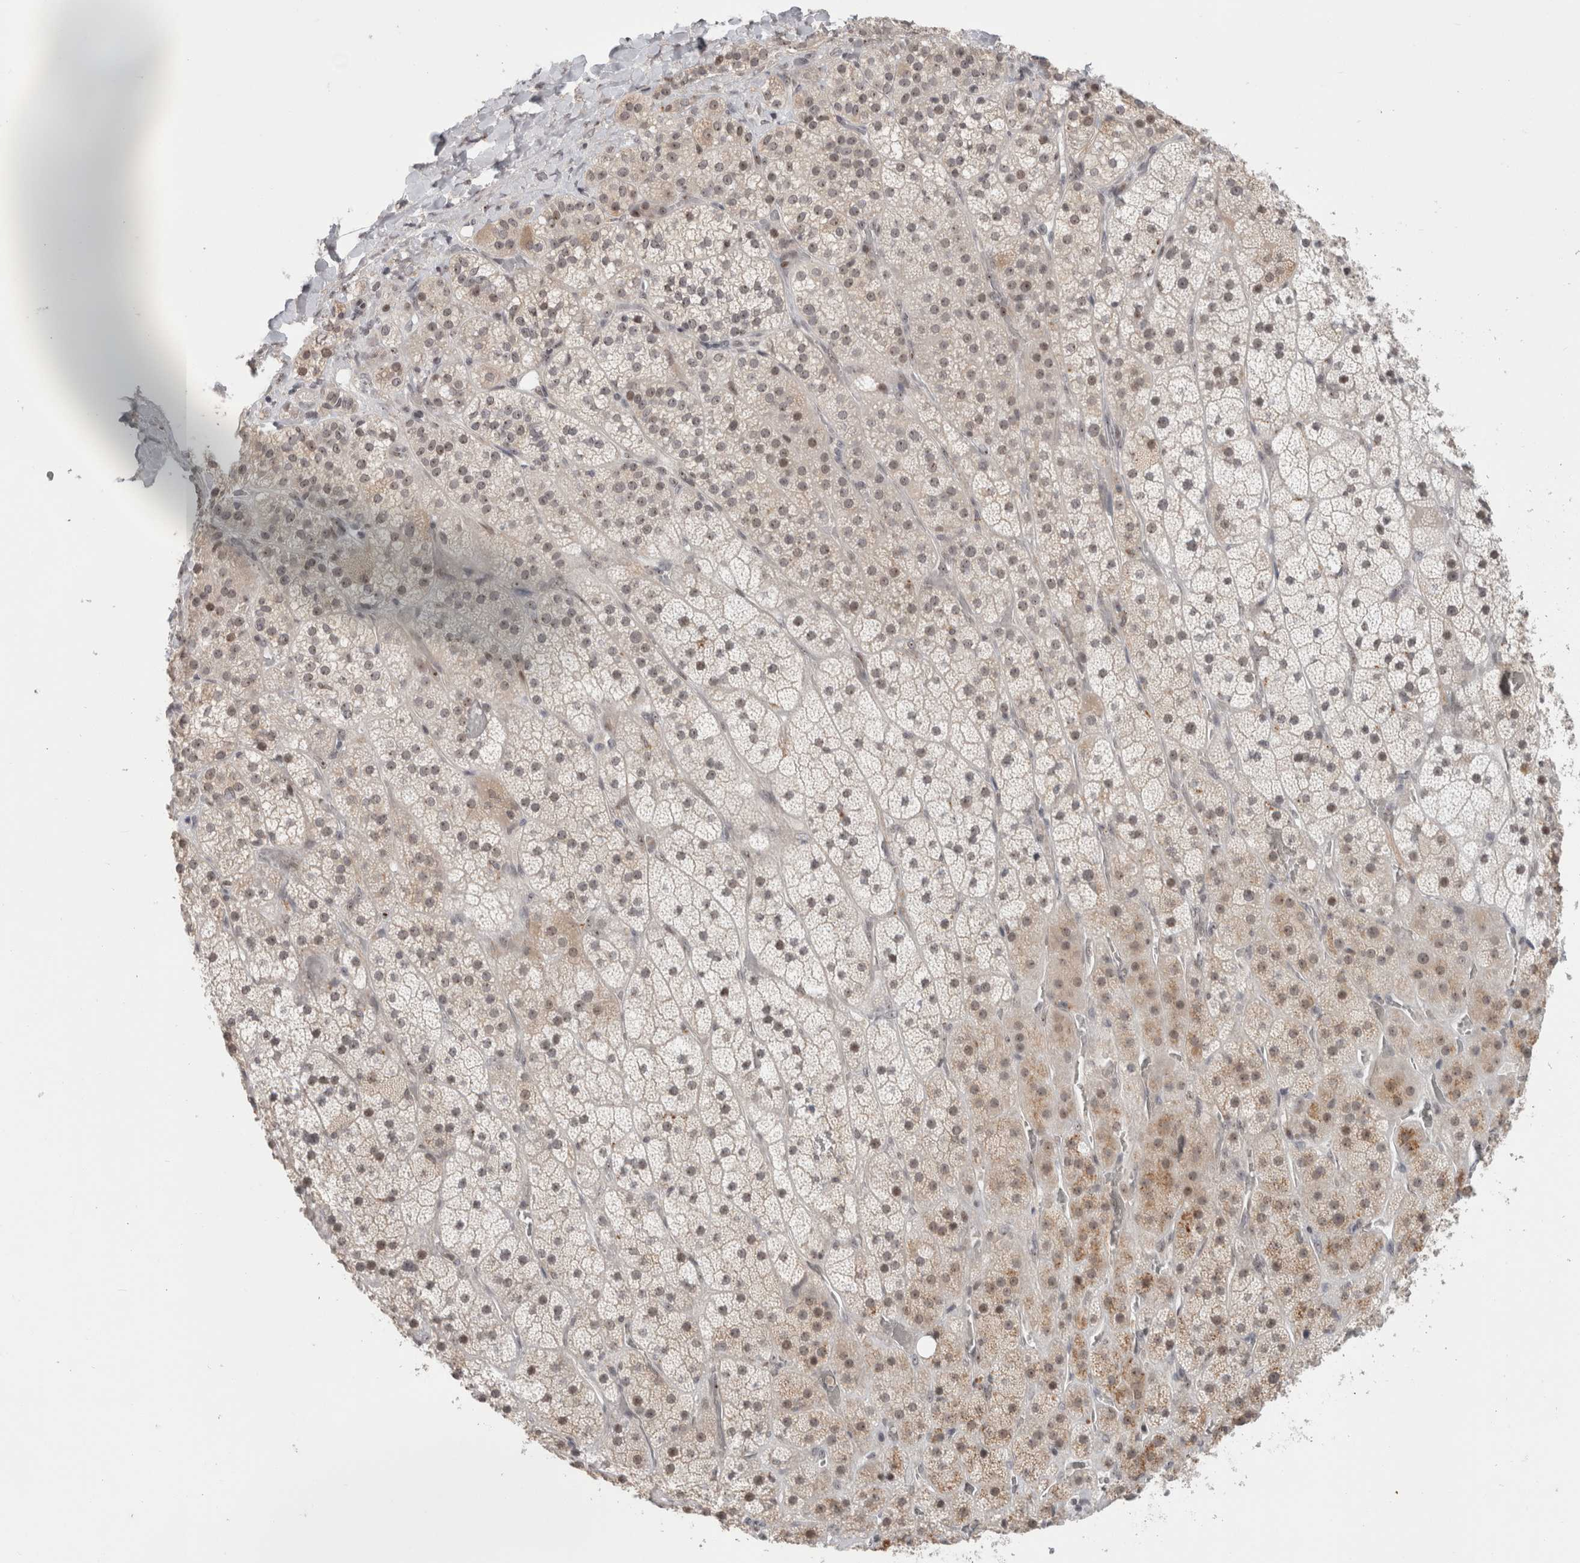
{"staining": {"intensity": "moderate", "quantity": "25%-75%", "location": "nuclear"}, "tissue": "adrenal gland", "cell_type": "Glandular cells", "image_type": "normal", "snomed": [{"axis": "morphology", "description": "Normal tissue, NOS"}, {"axis": "topography", "description": "Adrenal gland"}], "caption": "The immunohistochemical stain highlights moderate nuclear positivity in glandular cells of unremarkable adrenal gland.", "gene": "SENP6", "patient": {"sex": "male", "age": 57}}